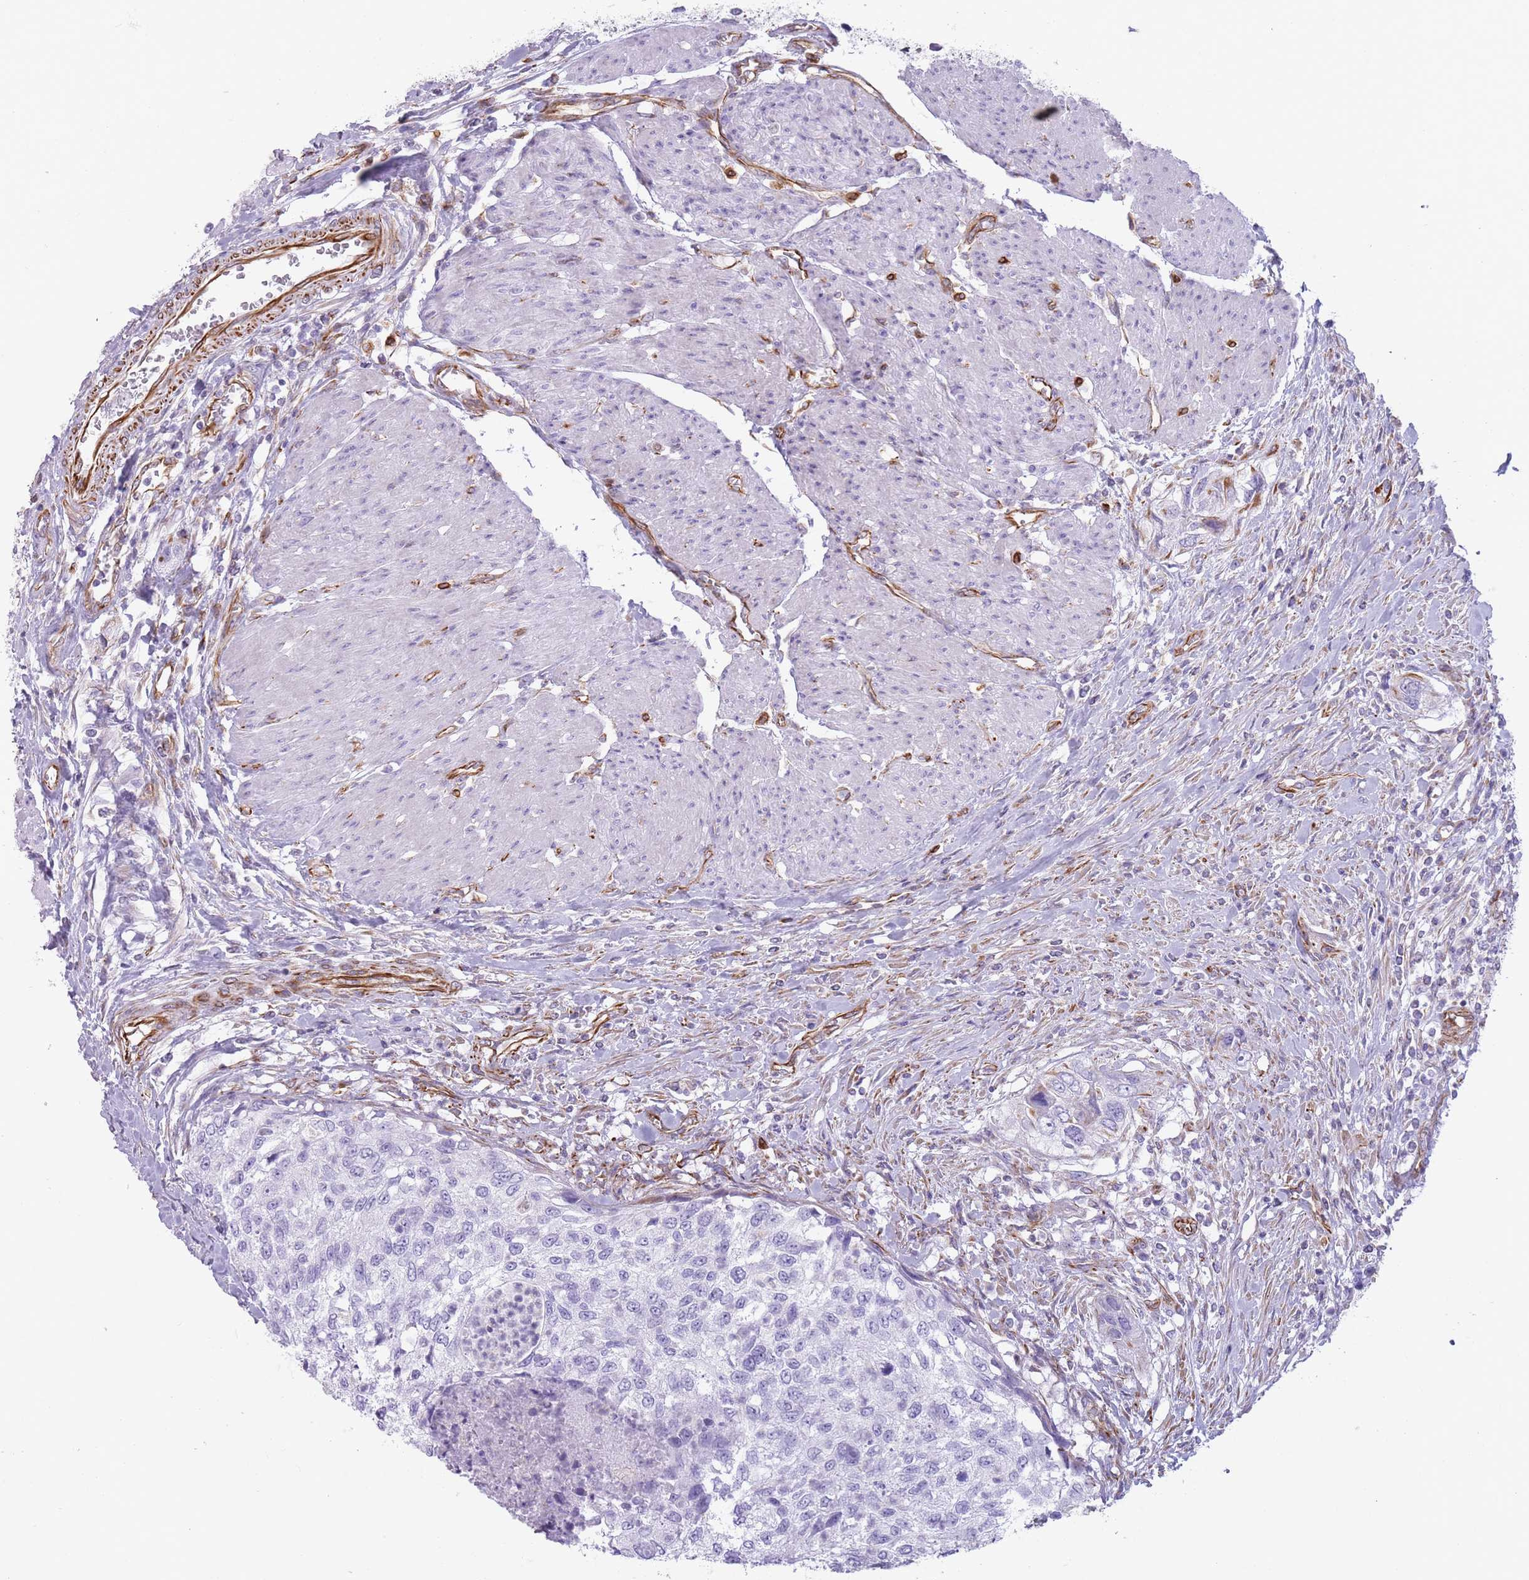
{"staining": {"intensity": "weak", "quantity": "<25%", "location": "cytoplasmic/membranous"}, "tissue": "urothelial cancer", "cell_type": "Tumor cells", "image_type": "cancer", "snomed": [{"axis": "morphology", "description": "Urothelial carcinoma, High grade"}, {"axis": "topography", "description": "Urinary bladder"}], "caption": "The IHC histopathology image has no significant staining in tumor cells of urothelial cancer tissue.", "gene": "PTCD1", "patient": {"sex": "female", "age": 60}}